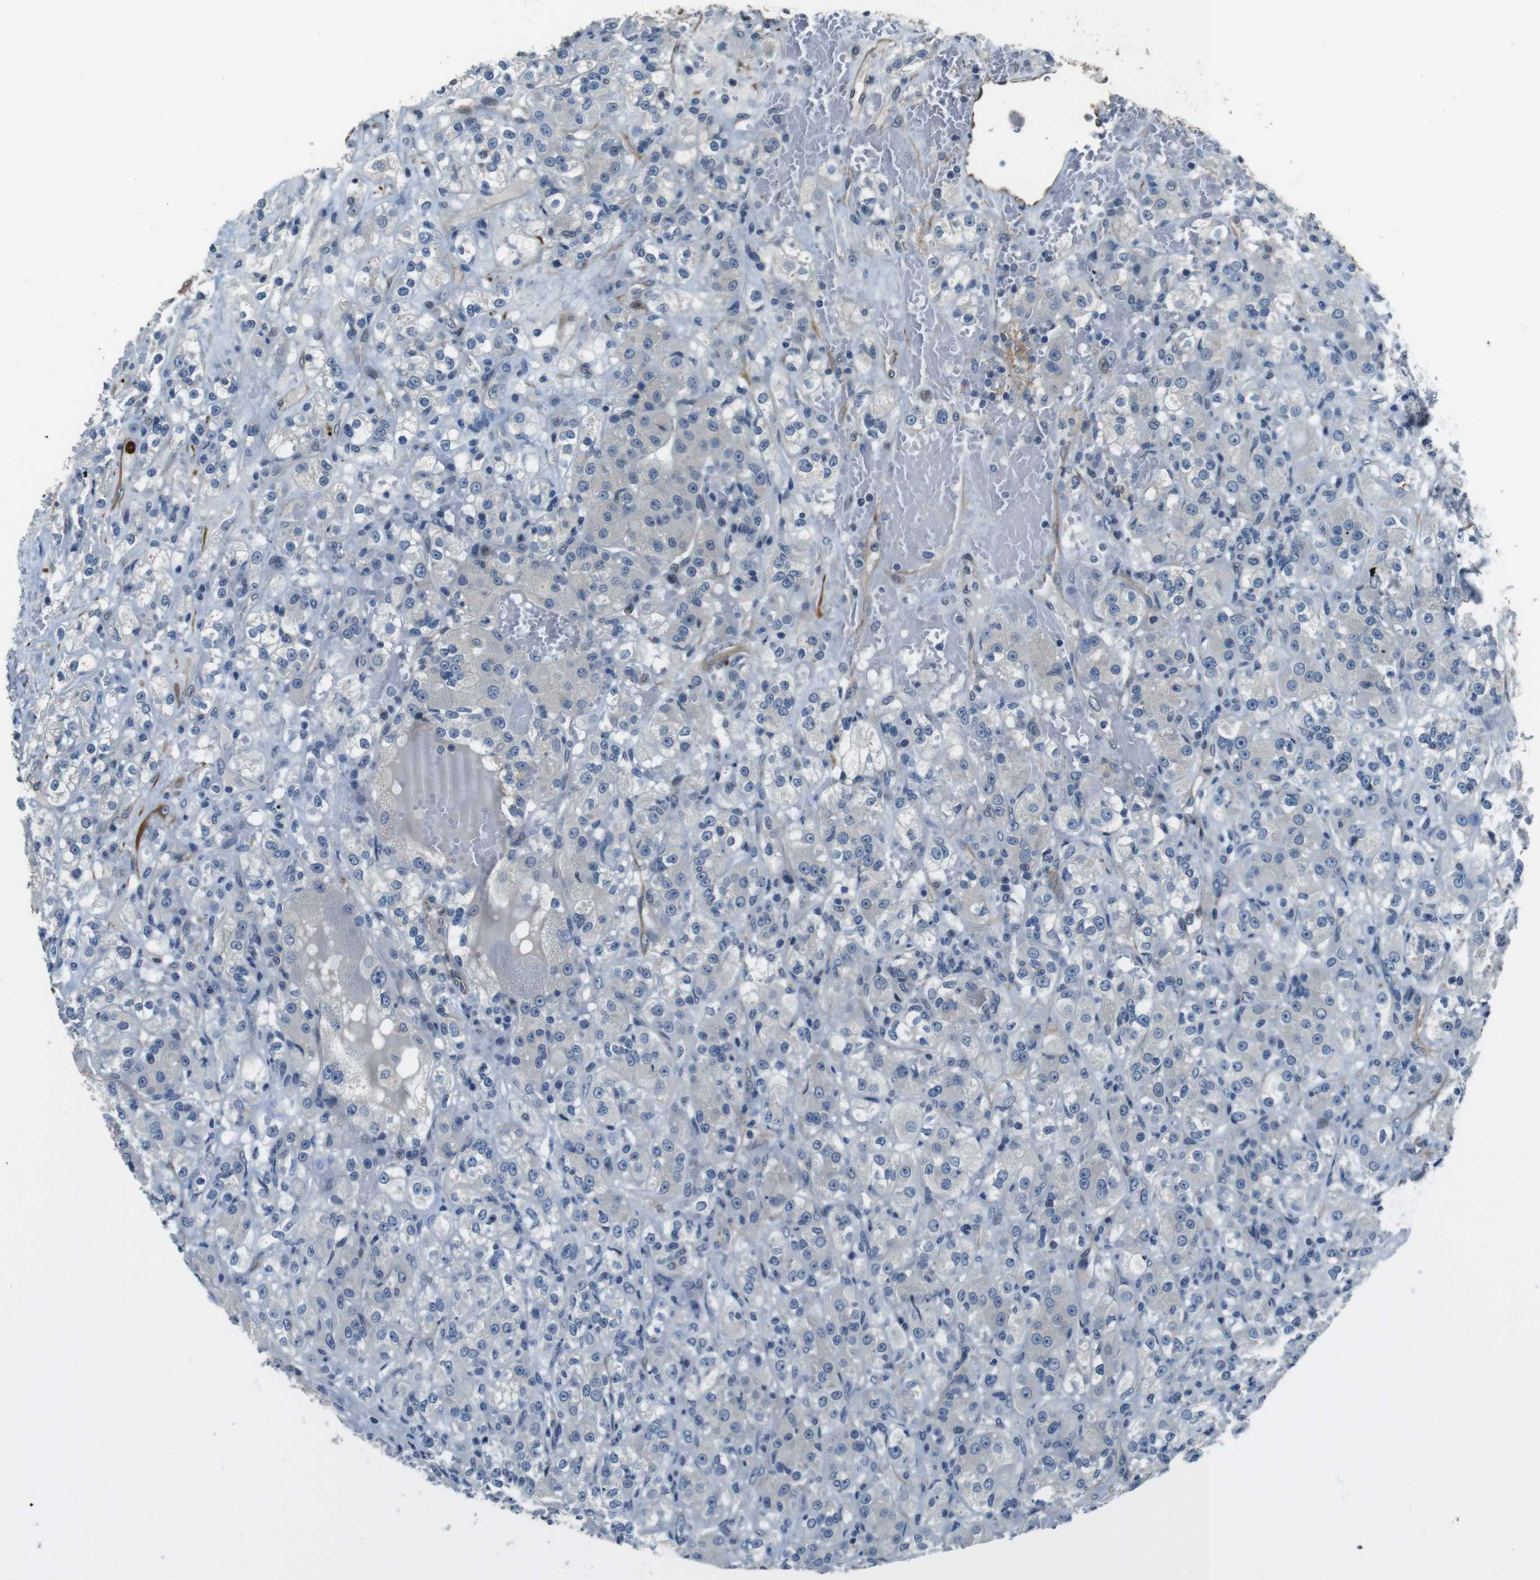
{"staining": {"intensity": "negative", "quantity": "none", "location": "none"}, "tissue": "renal cancer", "cell_type": "Tumor cells", "image_type": "cancer", "snomed": [{"axis": "morphology", "description": "Normal tissue, NOS"}, {"axis": "morphology", "description": "Adenocarcinoma, NOS"}, {"axis": "topography", "description": "Kidney"}], "caption": "A histopathology image of renal cancer (adenocarcinoma) stained for a protein shows no brown staining in tumor cells. (DAB (3,3'-diaminobenzidine) immunohistochemistry (IHC), high magnification).", "gene": "LRRC49", "patient": {"sex": "male", "age": 61}}